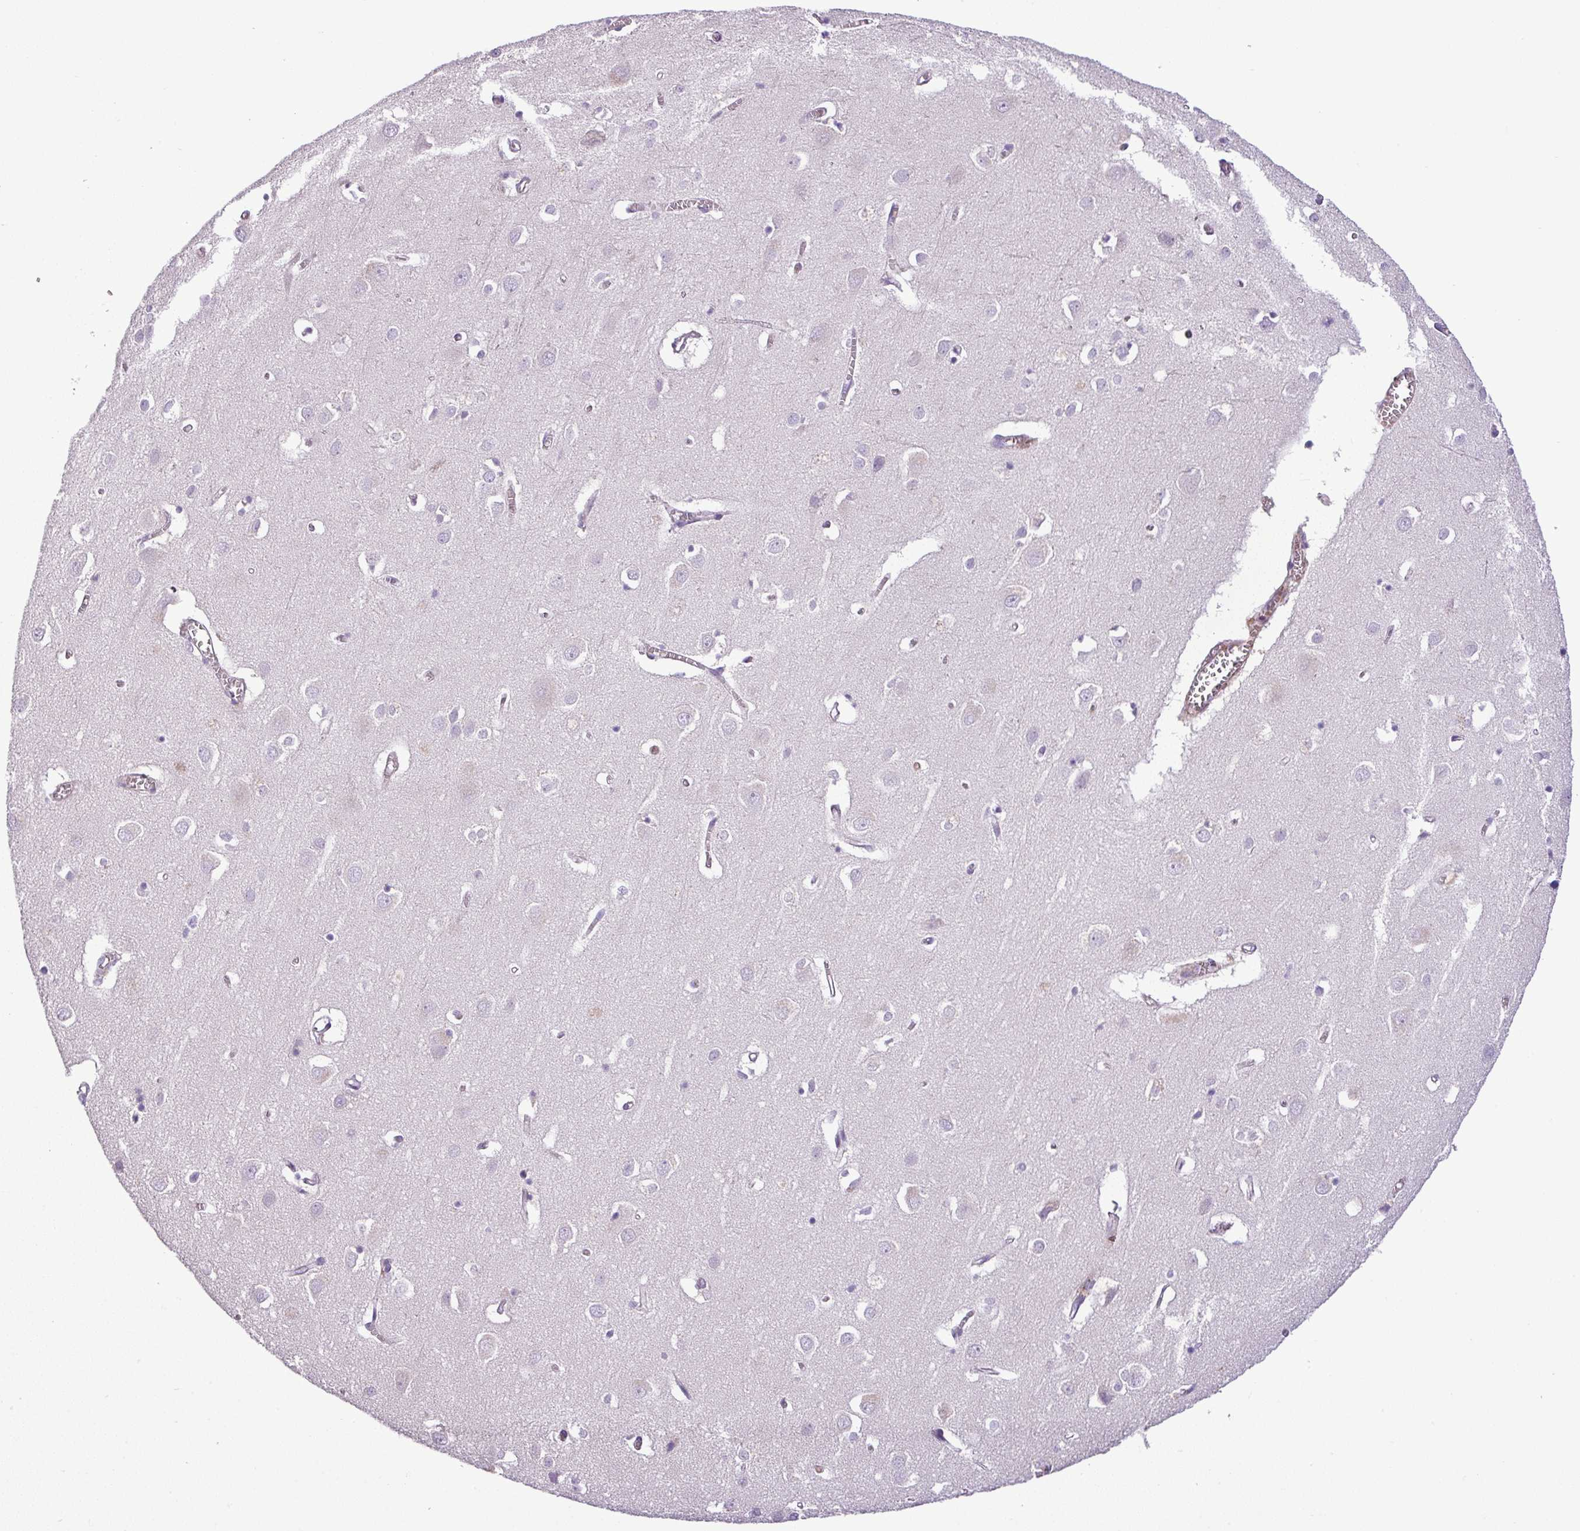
{"staining": {"intensity": "weak", "quantity": "<25%", "location": "cytoplasmic/membranous"}, "tissue": "cerebral cortex", "cell_type": "Endothelial cells", "image_type": "normal", "snomed": [{"axis": "morphology", "description": "Normal tissue, NOS"}, {"axis": "topography", "description": "Cerebral cortex"}], "caption": "Endothelial cells show no significant protein staining in benign cerebral cortex. (DAB (3,3'-diaminobenzidine) immunohistochemistry with hematoxylin counter stain).", "gene": "NBEAL2", "patient": {"sex": "male", "age": 70}}